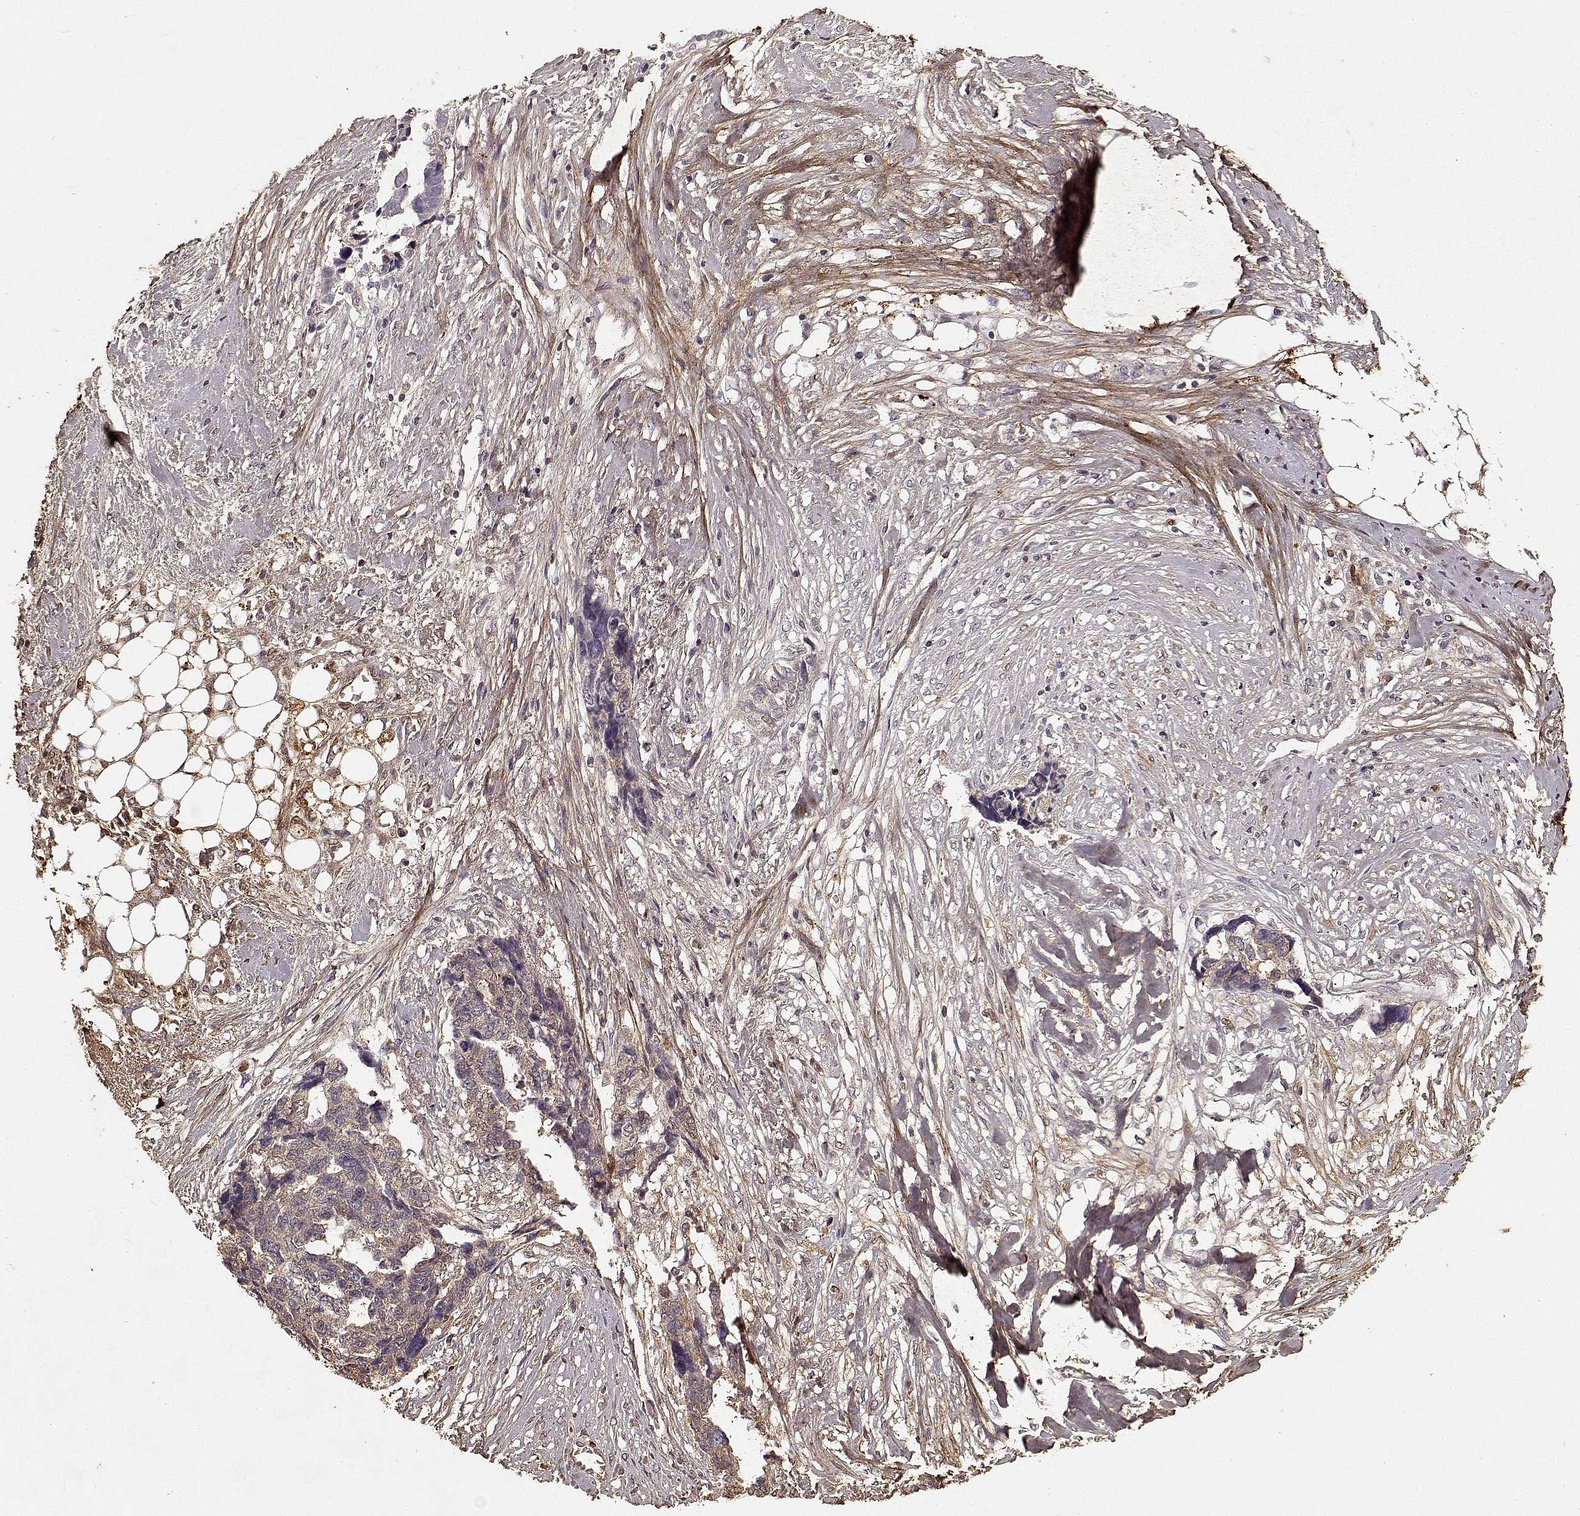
{"staining": {"intensity": "weak", "quantity": "25%-75%", "location": "cytoplasmic/membranous"}, "tissue": "ovarian cancer", "cell_type": "Tumor cells", "image_type": "cancer", "snomed": [{"axis": "morphology", "description": "Cystadenocarcinoma, serous, NOS"}, {"axis": "topography", "description": "Ovary"}], "caption": "Immunohistochemistry (IHC) (DAB) staining of ovarian cancer reveals weak cytoplasmic/membranous protein positivity in approximately 25%-75% of tumor cells.", "gene": "LUM", "patient": {"sex": "female", "age": 69}}